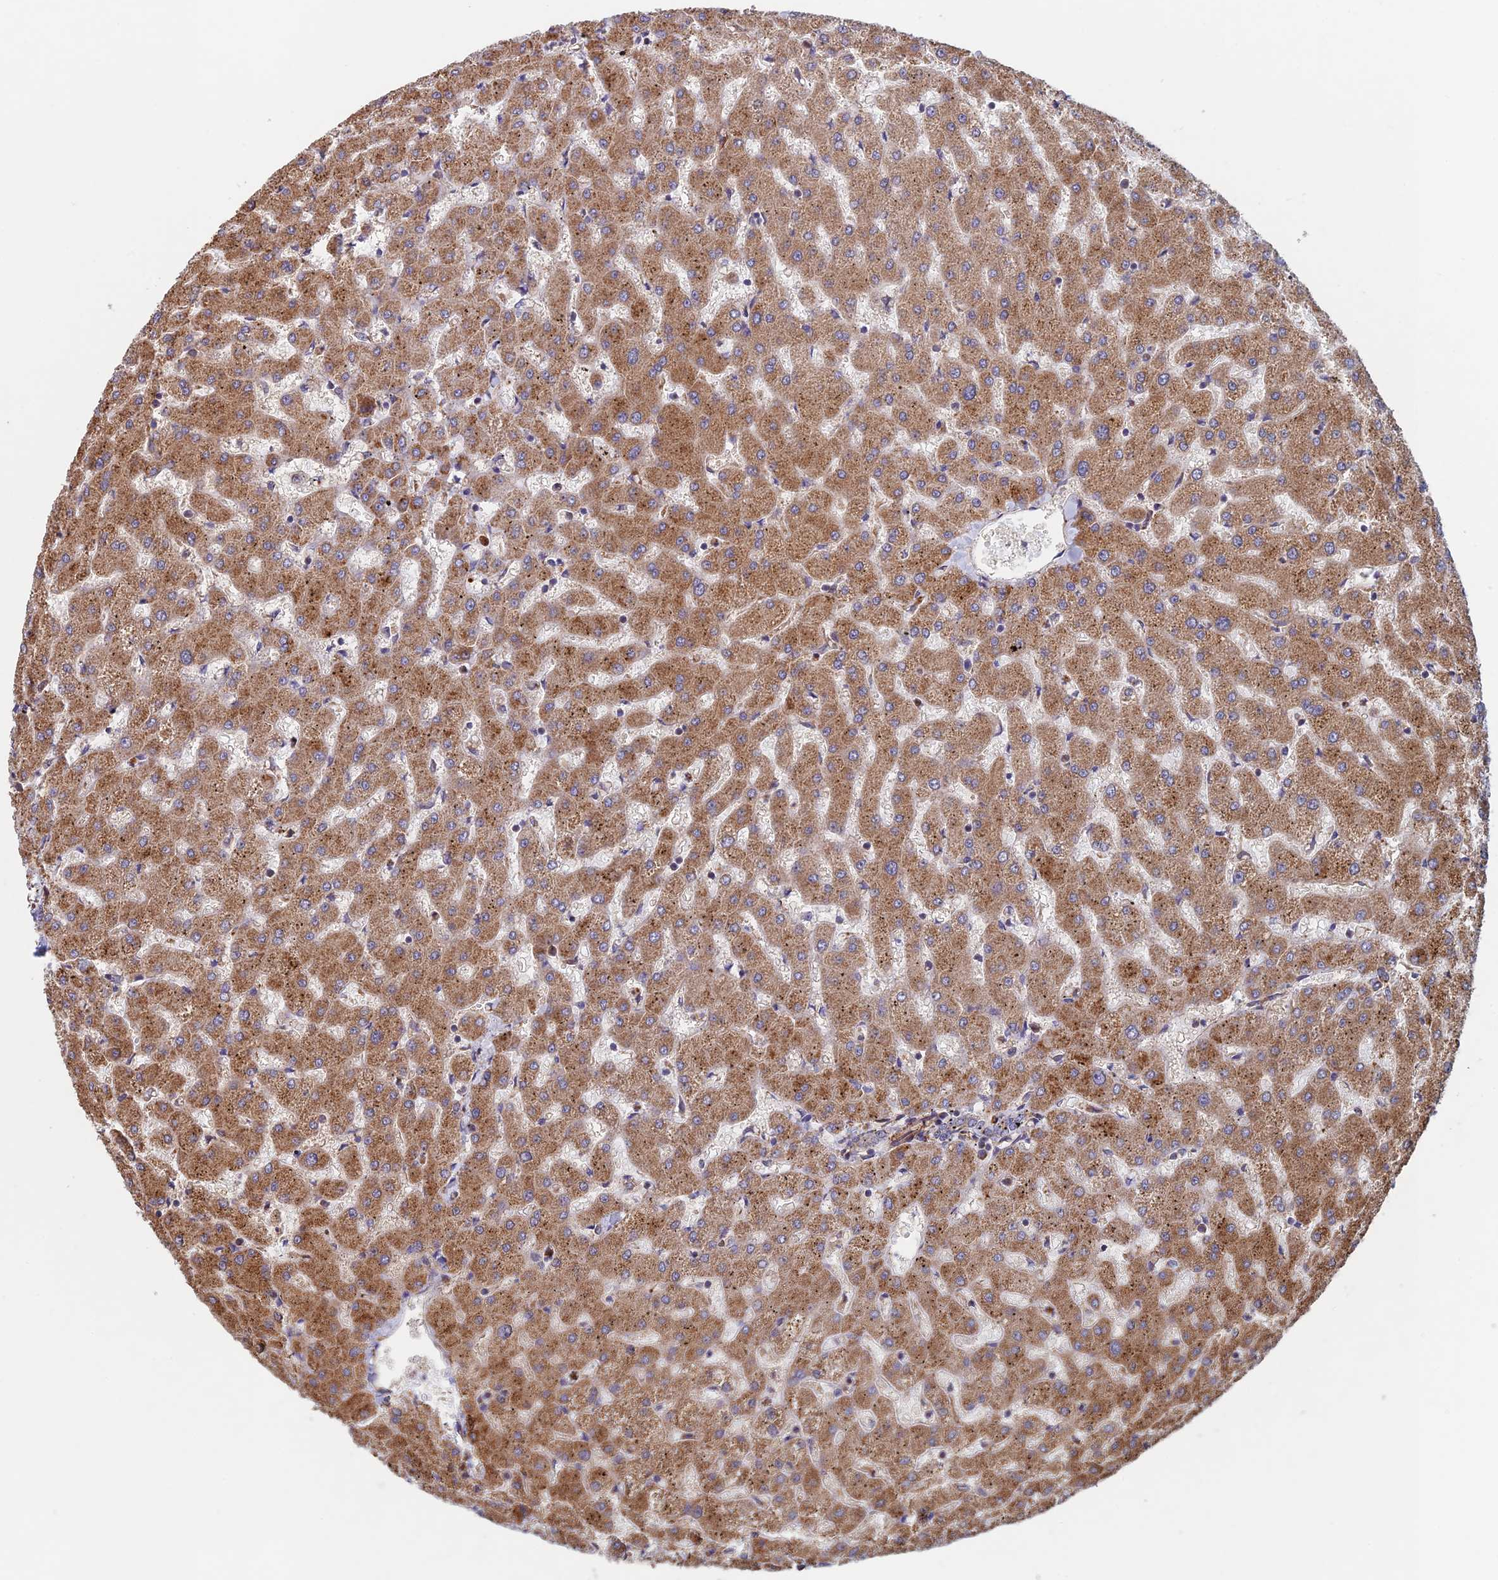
{"staining": {"intensity": "moderate", "quantity": "<25%", "location": "cytoplasmic/membranous"}, "tissue": "liver", "cell_type": "Cholangiocytes", "image_type": "normal", "snomed": [{"axis": "morphology", "description": "Normal tissue, NOS"}, {"axis": "topography", "description": "Liver"}], "caption": "Normal liver reveals moderate cytoplasmic/membranous expression in about <25% of cholangiocytes, visualized by immunohistochemistry.", "gene": "MRPL1", "patient": {"sex": "female", "age": 63}}